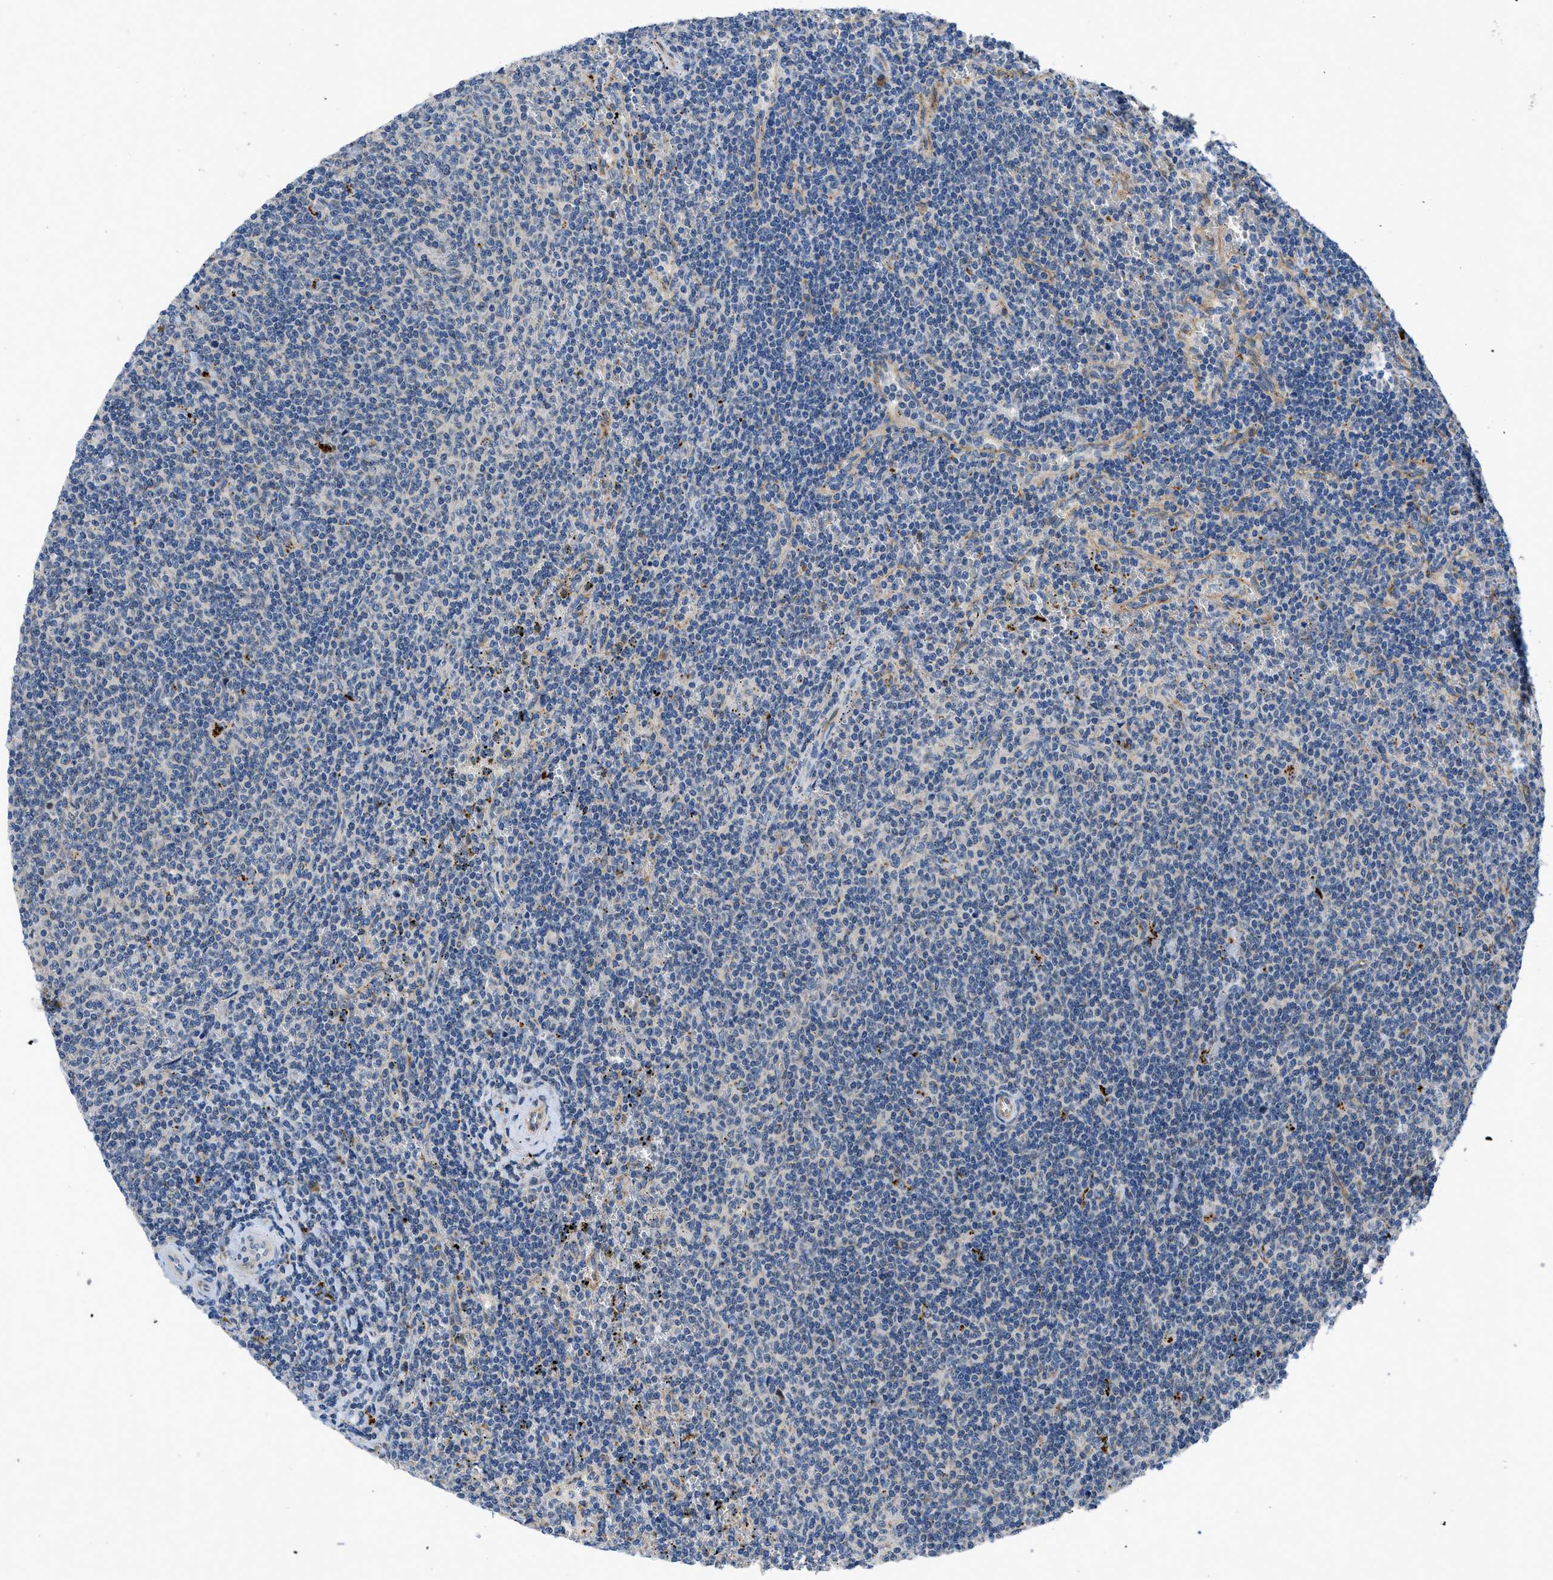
{"staining": {"intensity": "negative", "quantity": "none", "location": "none"}, "tissue": "lymphoma", "cell_type": "Tumor cells", "image_type": "cancer", "snomed": [{"axis": "morphology", "description": "Malignant lymphoma, non-Hodgkin's type, Low grade"}, {"axis": "topography", "description": "Spleen"}], "caption": "This is a histopathology image of immunohistochemistry staining of low-grade malignant lymphoma, non-Hodgkin's type, which shows no positivity in tumor cells.", "gene": "TMEM248", "patient": {"sex": "female", "age": 50}}